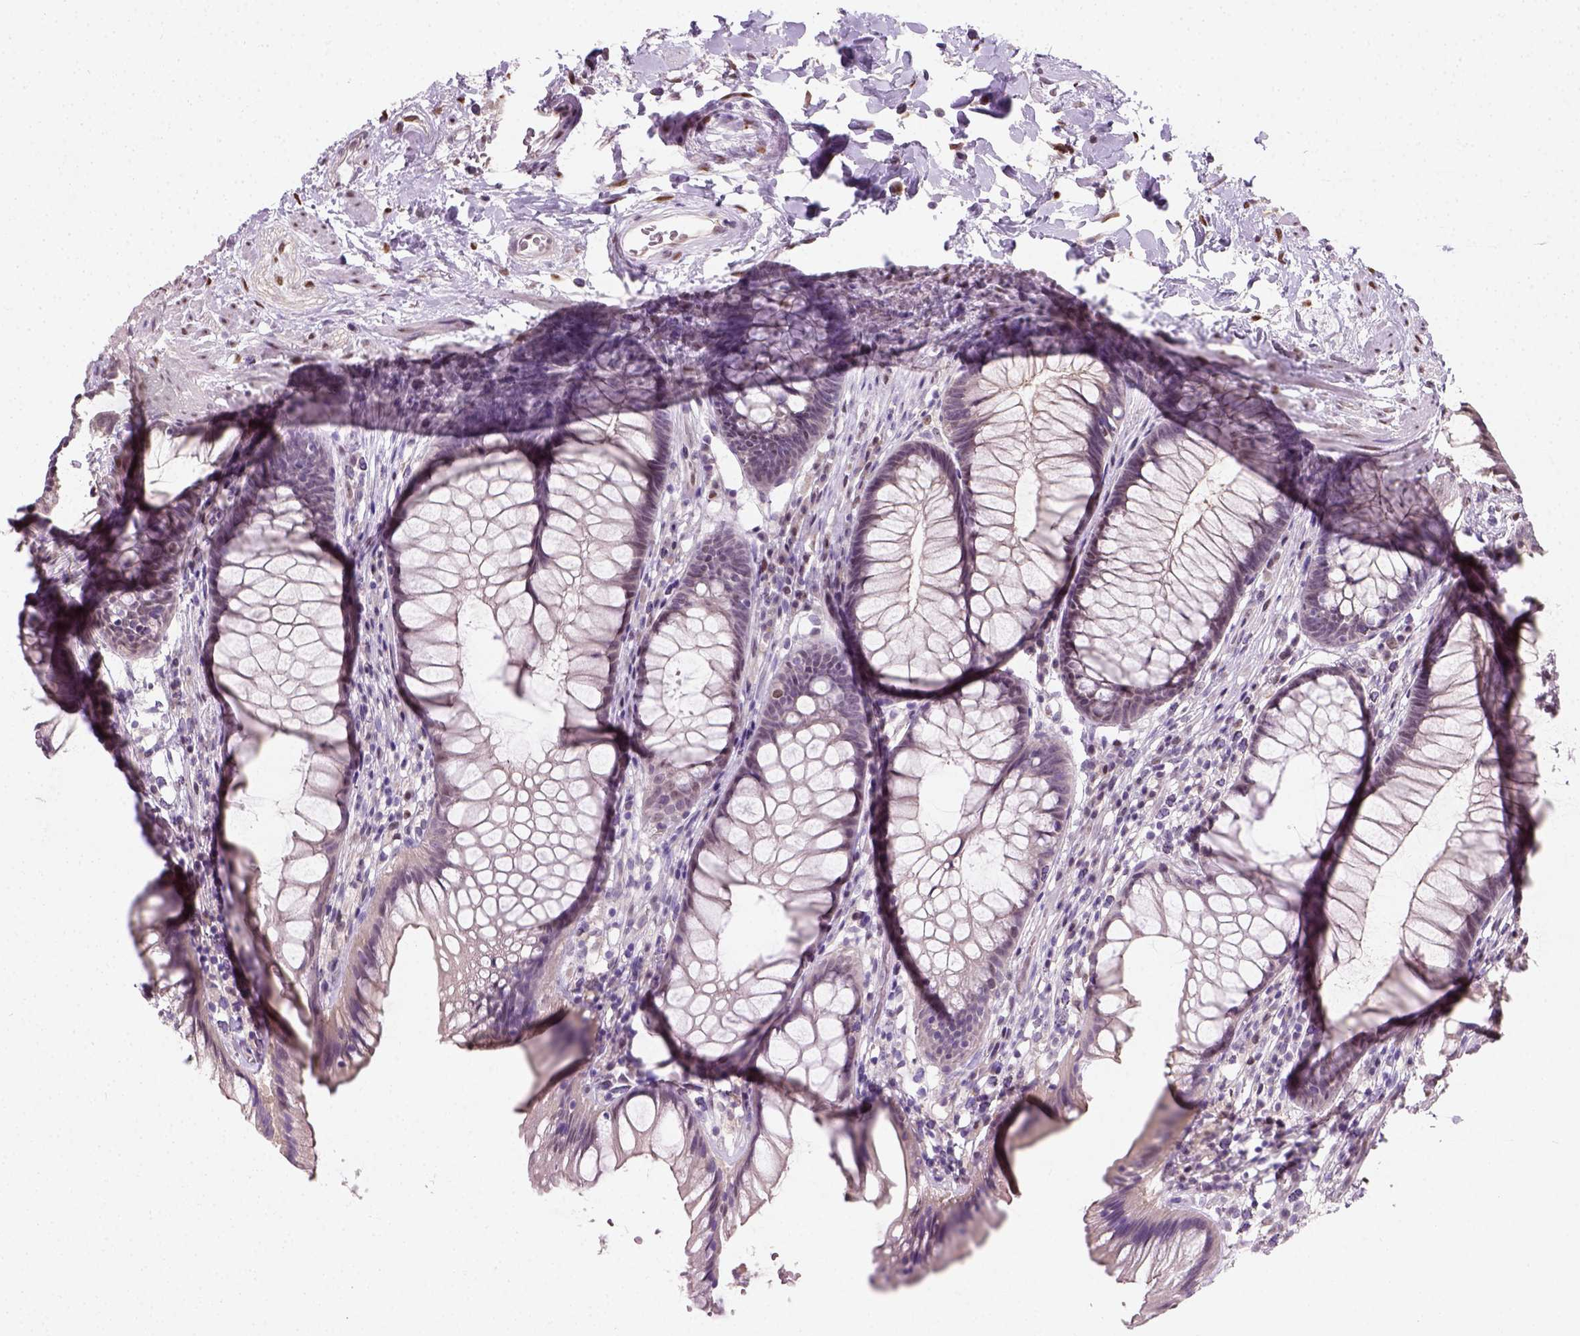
{"staining": {"intensity": "weak", "quantity": "<25%", "location": "nuclear"}, "tissue": "rectum", "cell_type": "Glandular cells", "image_type": "normal", "snomed": [{"axis": "morphology", "description": "Normal tissue, NOS"}, {"axis": "topography", "description": "Smooth muscle"}, {"axis": "topography", "description": "Rectum"}], "caption": "Immunohistochemical staining of unremarkable rectum exhibits no significant staining in glandular cells. (Stains: DAB (3,3'-diaminobenzidine) immunohistochemistry (IHC) with hematoxylin counter stain, Microscopy: brightfield microscopy at high magnification).", "gene": "C1orf112", "patient": {"sex": "male", "age": 53}}